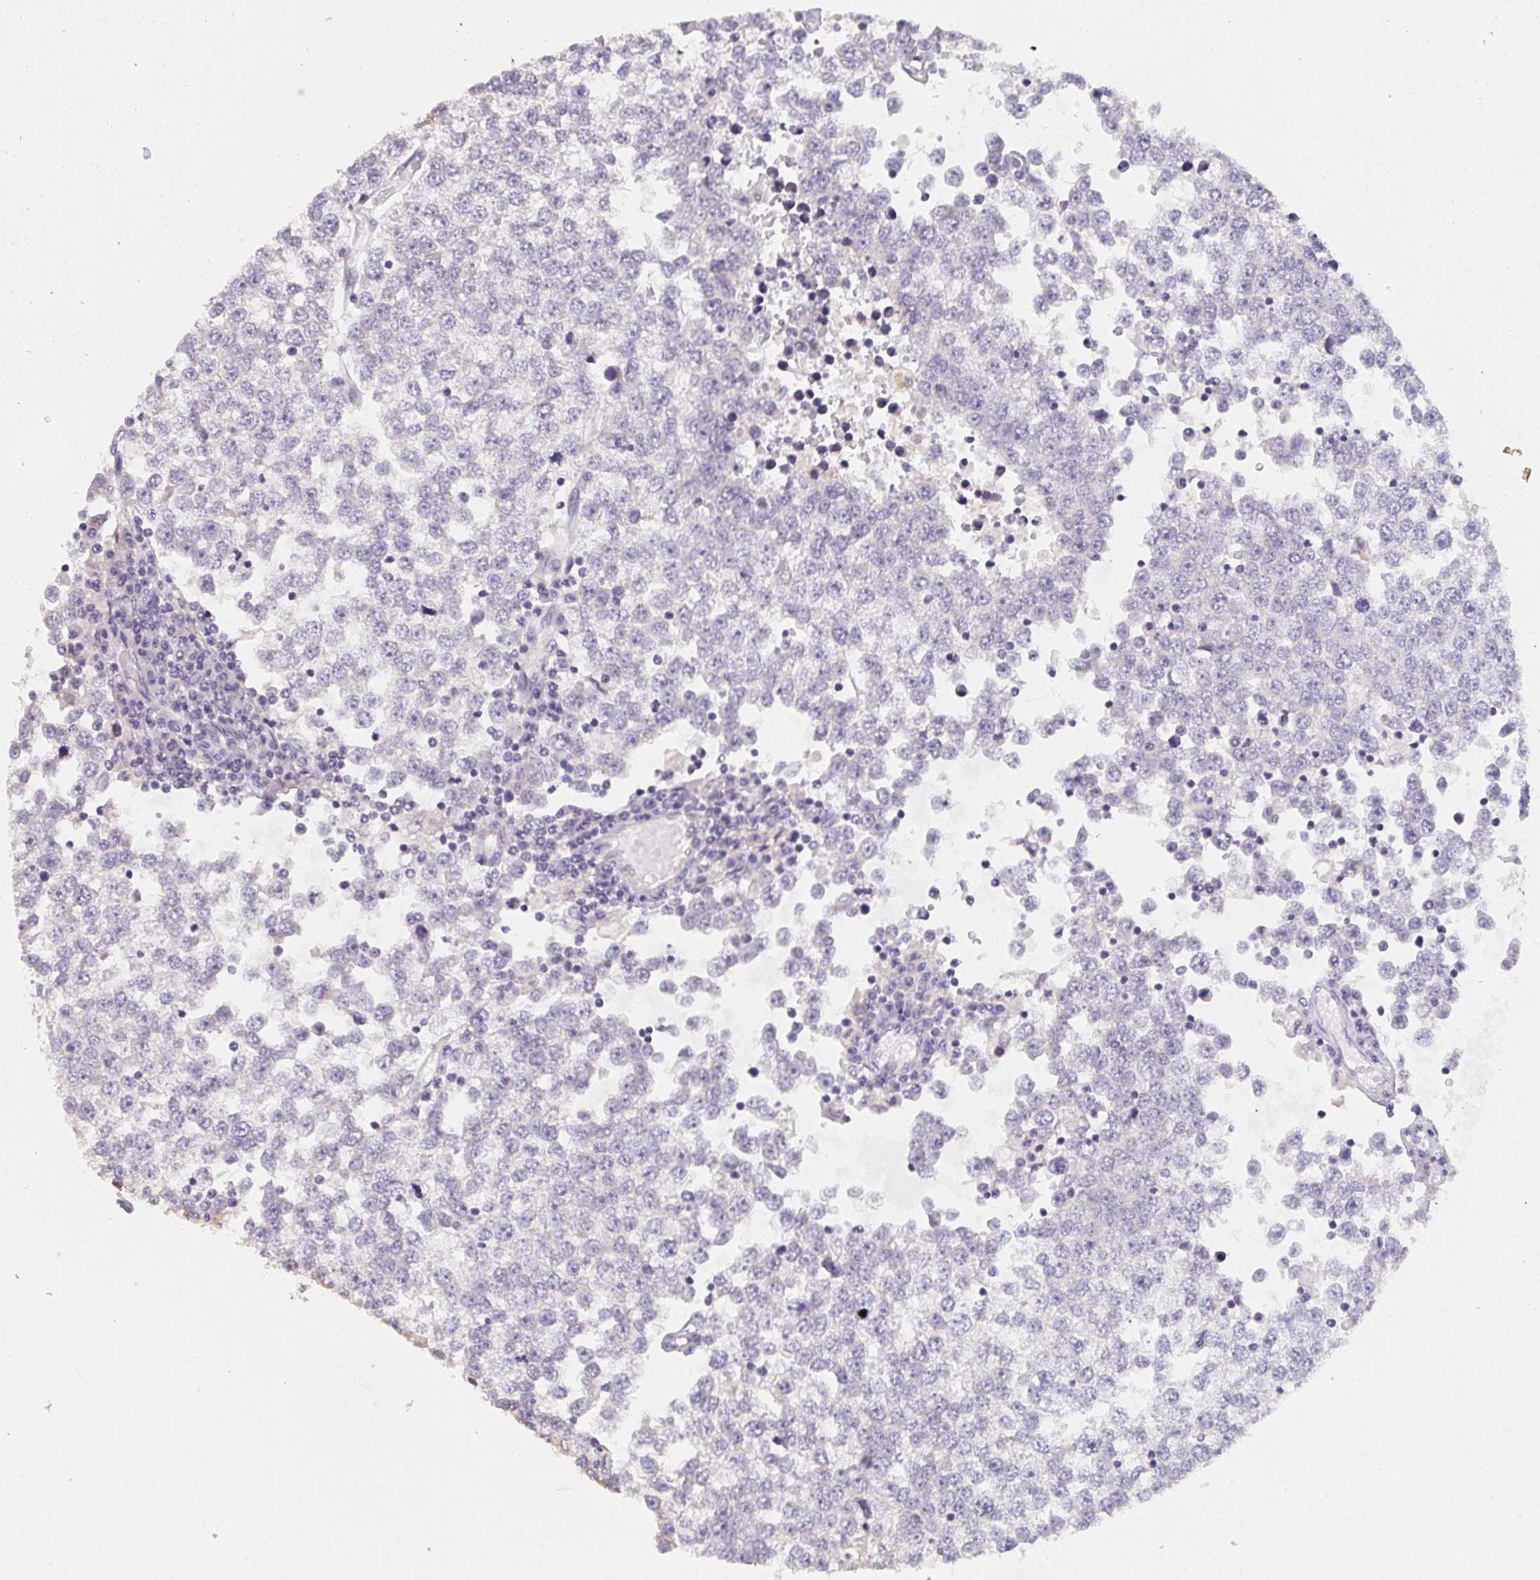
{"staining": {"intensity": "moderate", "quantity": "<25%", "location": "cytoplasmic/membranous"}, "tissue": "testis cancer", "cell_type": "Tumor cells", "image_type": "cancer", "snomed": [{"axis": "morphology", "description": "Seminoma, NOS"}, {"axis": "topography", "description": "Testis"}], "caption": "An image of testis seminoma stained for a protein demonstrates moderate cytoplasmic/membranous brown staining in tumor cells.", "gene": "TMEM219", "patient": {"sex": "male", "age": 65}}